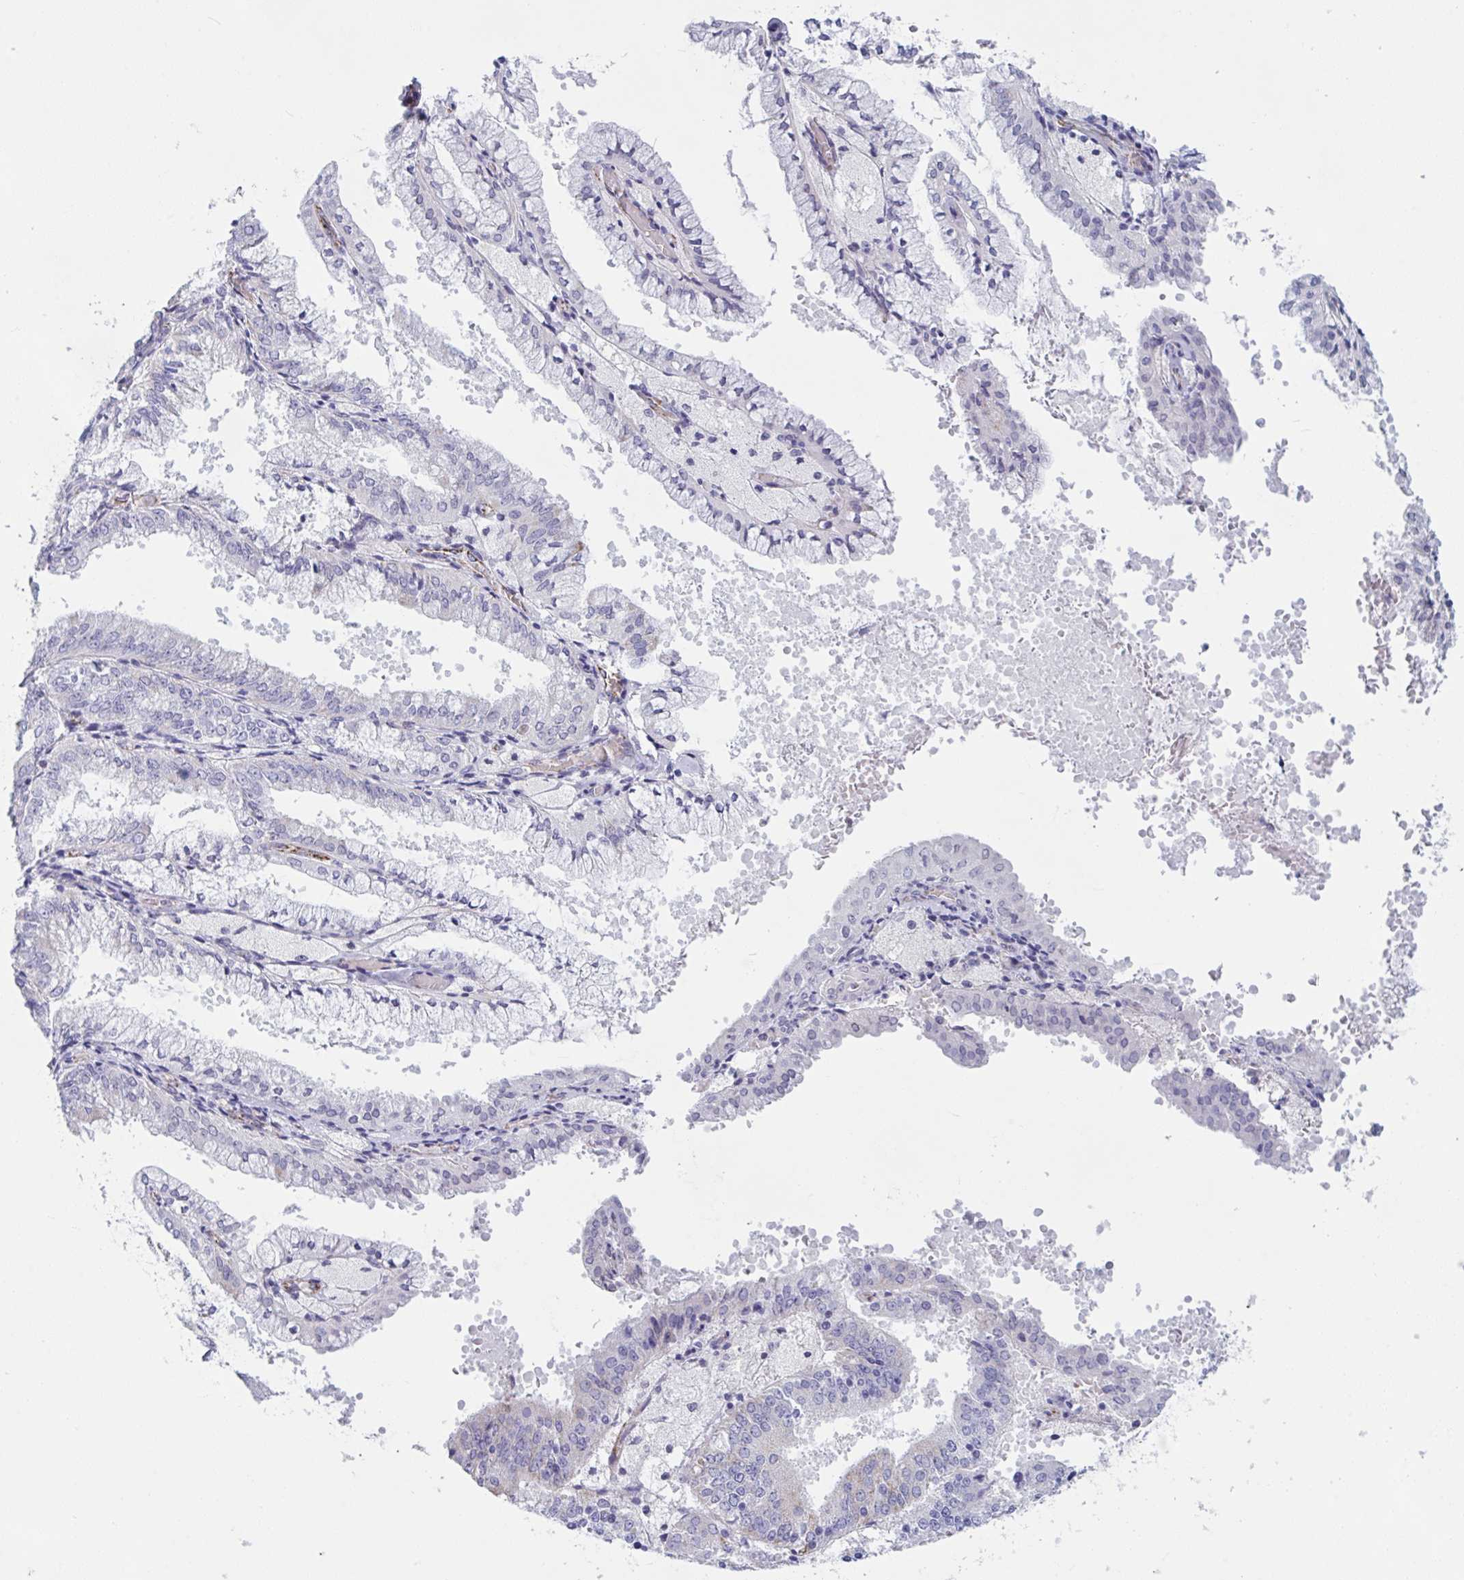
{"staining": {"intensity": "negative", "quantity": "none", "location": "none"}, "tissue": "endometrial cancer", "cell_type": "Tumor cells", "image_type": "cancer", "snomed": [{"axis": "morphology", "description": "Adenocarcinoma, NOS"}, {"axis": "topography", "description": "Endometrium"}], "caption": "High magnification brightfield microscopy of endometrial adenocarcinoma stained with DAB (brown) and counterstained with hematoxylin (blue): tumor cells show no significant positivity.", "gene": "TANK", "patient": {"sex": "female", "age": 63}}